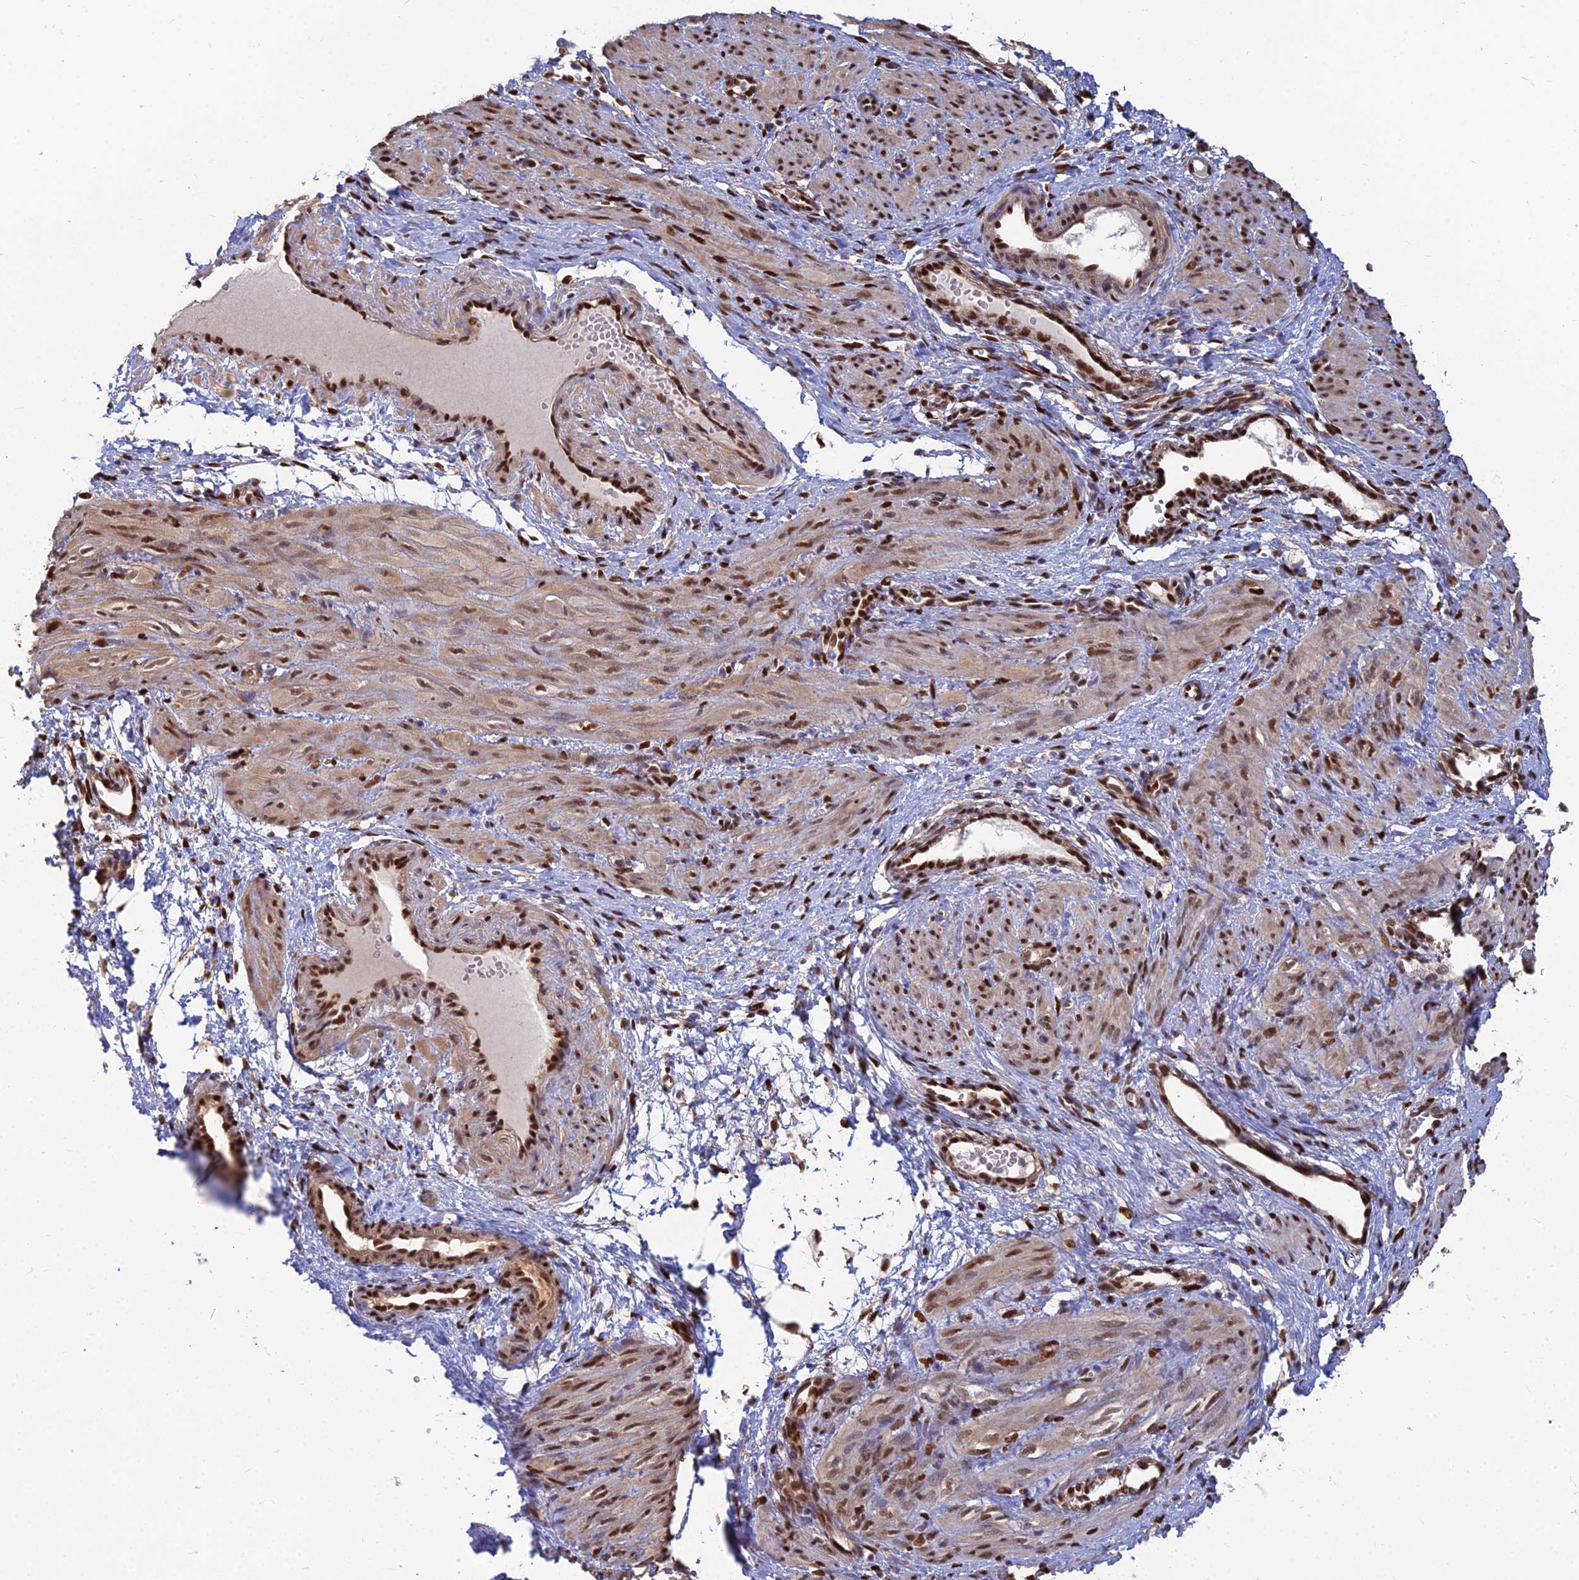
{"staining": {"intensity": "strong", "quantity": "25%-75%", "location": "cytoplasmic/membranous,nuclear"}, "tissue": "smooth muscle", "cell_type": "Smooth muscle cells", "image_type": "normal", "snomed": [{"axis": "morphology", "description": "Normal tissue, NOS"}, {"axis": "topography", "description": "Endometrium"}], "caption": "Immunohistochemistry of unremarkable human smooth muscle demonstrates high levels of strong cytoplasmic/membranous,nuclear expression in about 25%-75% of smooth muscle cells.", "gene": "DNPEP", "patient": {"sex": "female", "age": 33}}